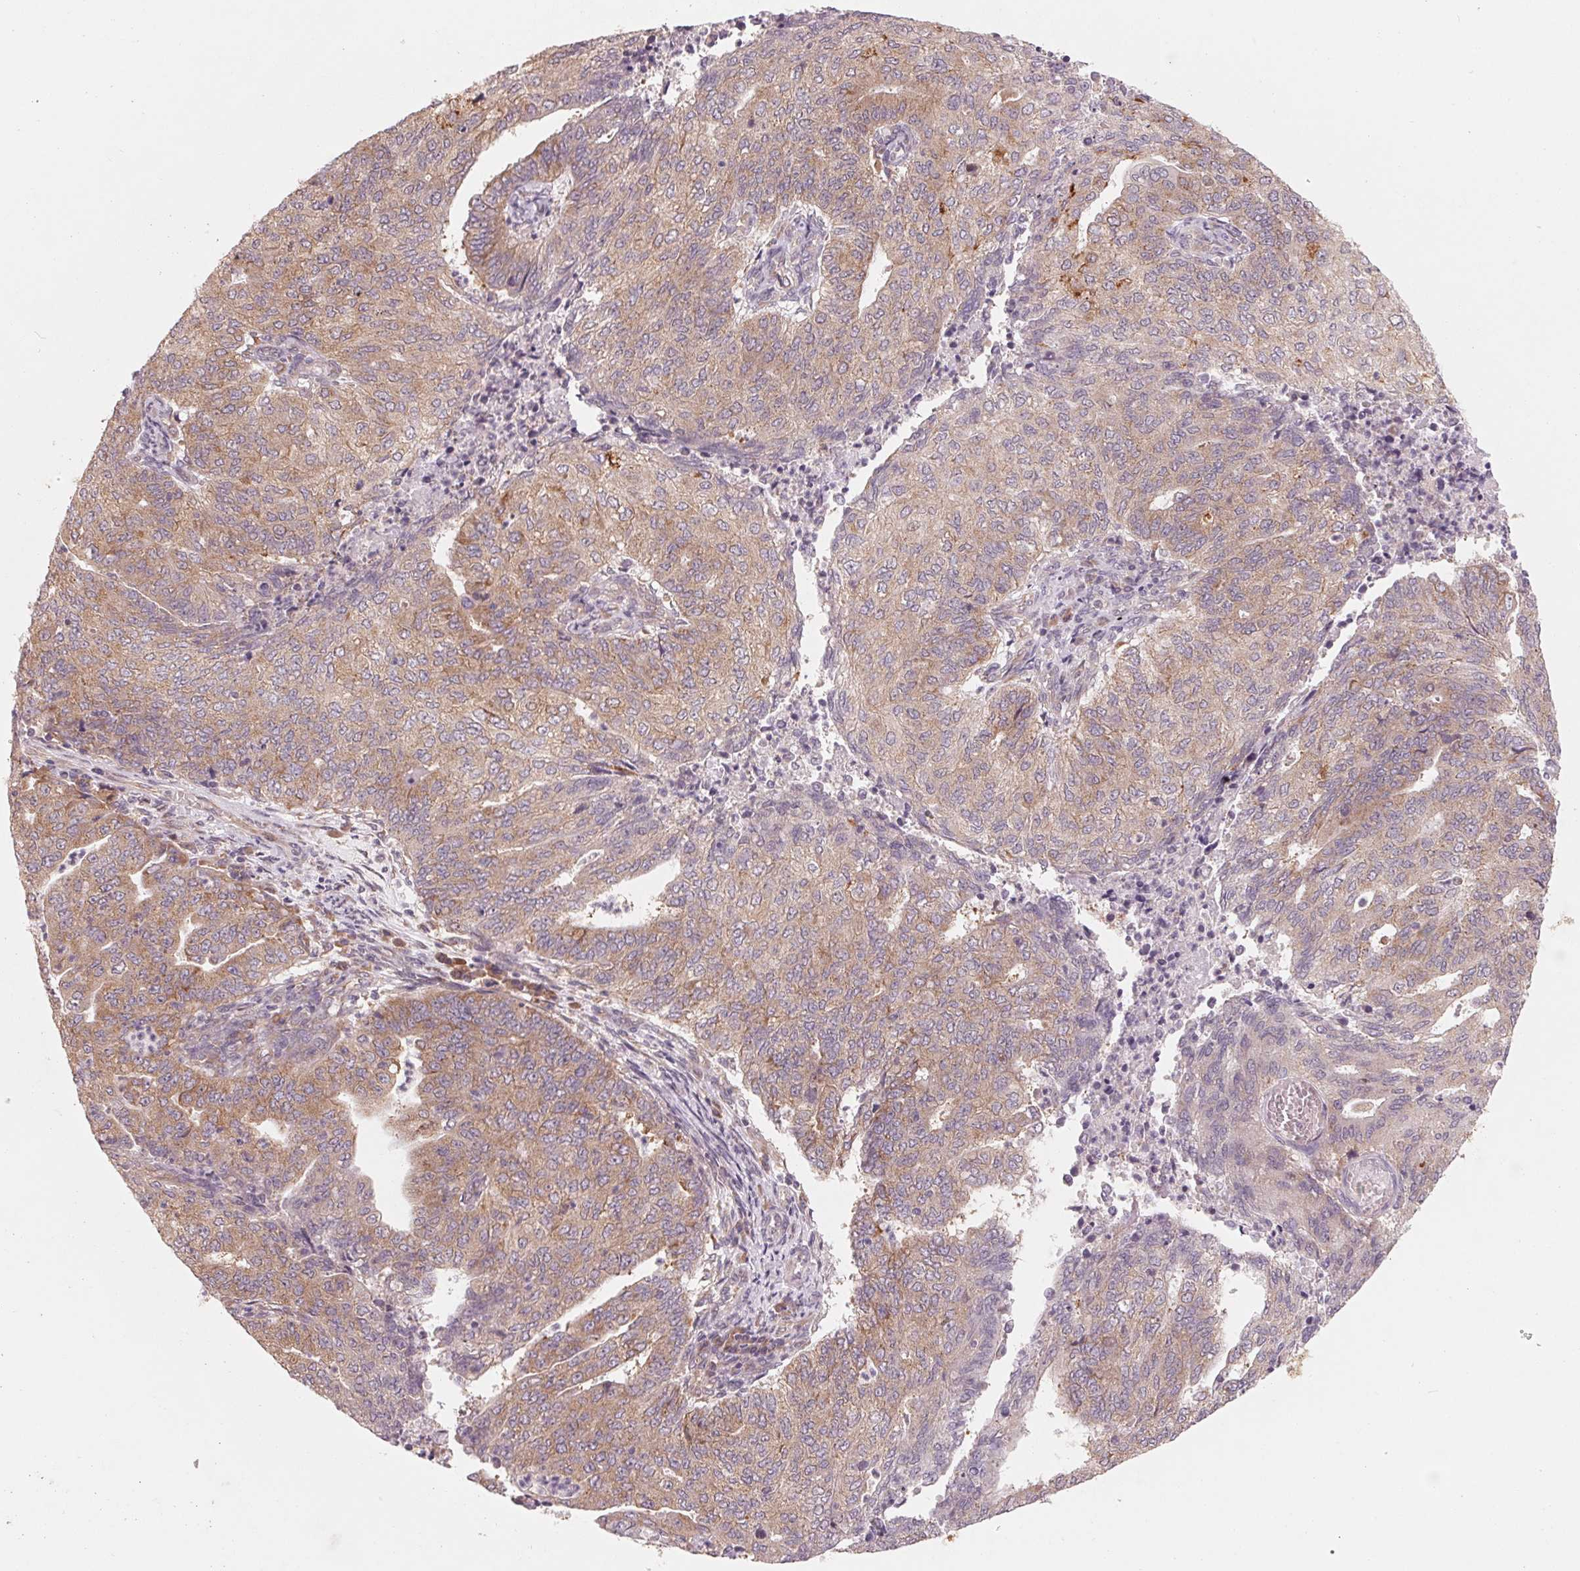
{"staining": {"intensity": "weak", "quantity": ">75%", "location": "cytoplasmic/membranous"}, "tissue": "endometrial cancer", "cell_type": "Tumor cells", "image_type": "cancer", "snomed": [{"axis": "morphology", "description": "Adenocarcinoma, NOS"}, {"axis": "topography", "description": "Endometrium"}], "caption": "Endometrial cancer (adenocarcinoma) stained for a protein demonstrates weak cytoplasmic/membranous positivity in tumor cells.", "gene": "GIGYF2", "patient": {"sex": "female", "age": 82}}